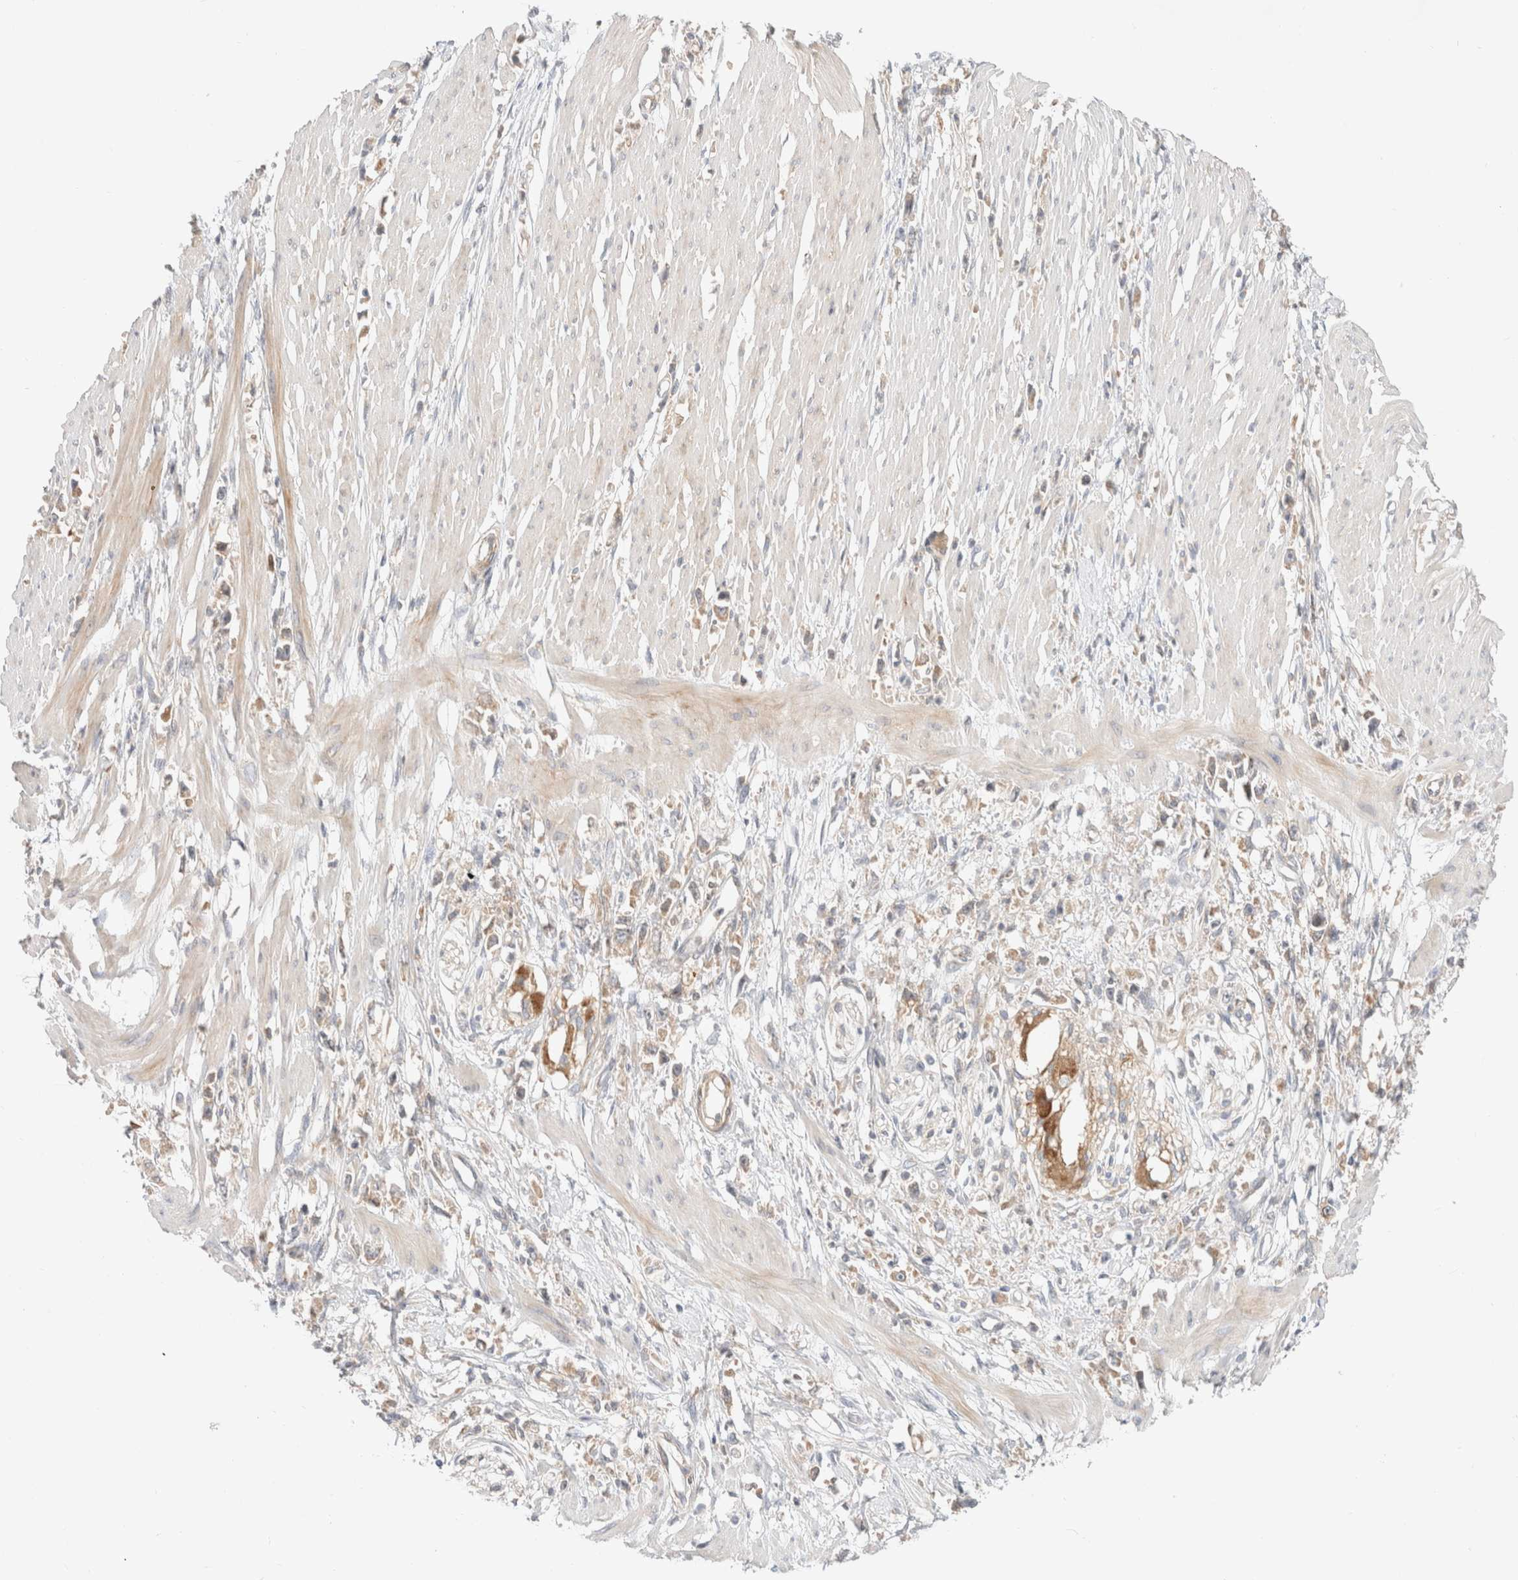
{"staining": {"intensity": "weak", "quantity": ">75%", "location": "cytoplasmic/membranous"}, "tissue": "stomach cancer", "cell_type": "Tumor cells", "image_type": "cancer", "snomed": [{"axis": "morphology", "description": "Adenocarcinoma, NOS"}, {"axis": "topography", "description": "Stomach"}], "caption": "Weak cytoplasmic/membranous positivity is seen in approximately >75% of tumor cells in stomach adenocarcinoma. (DAB = brown stain, brightfield microscopy at high magnification).", "gene": "MARK3", "patient": {"sex": "female", "age": 59}}